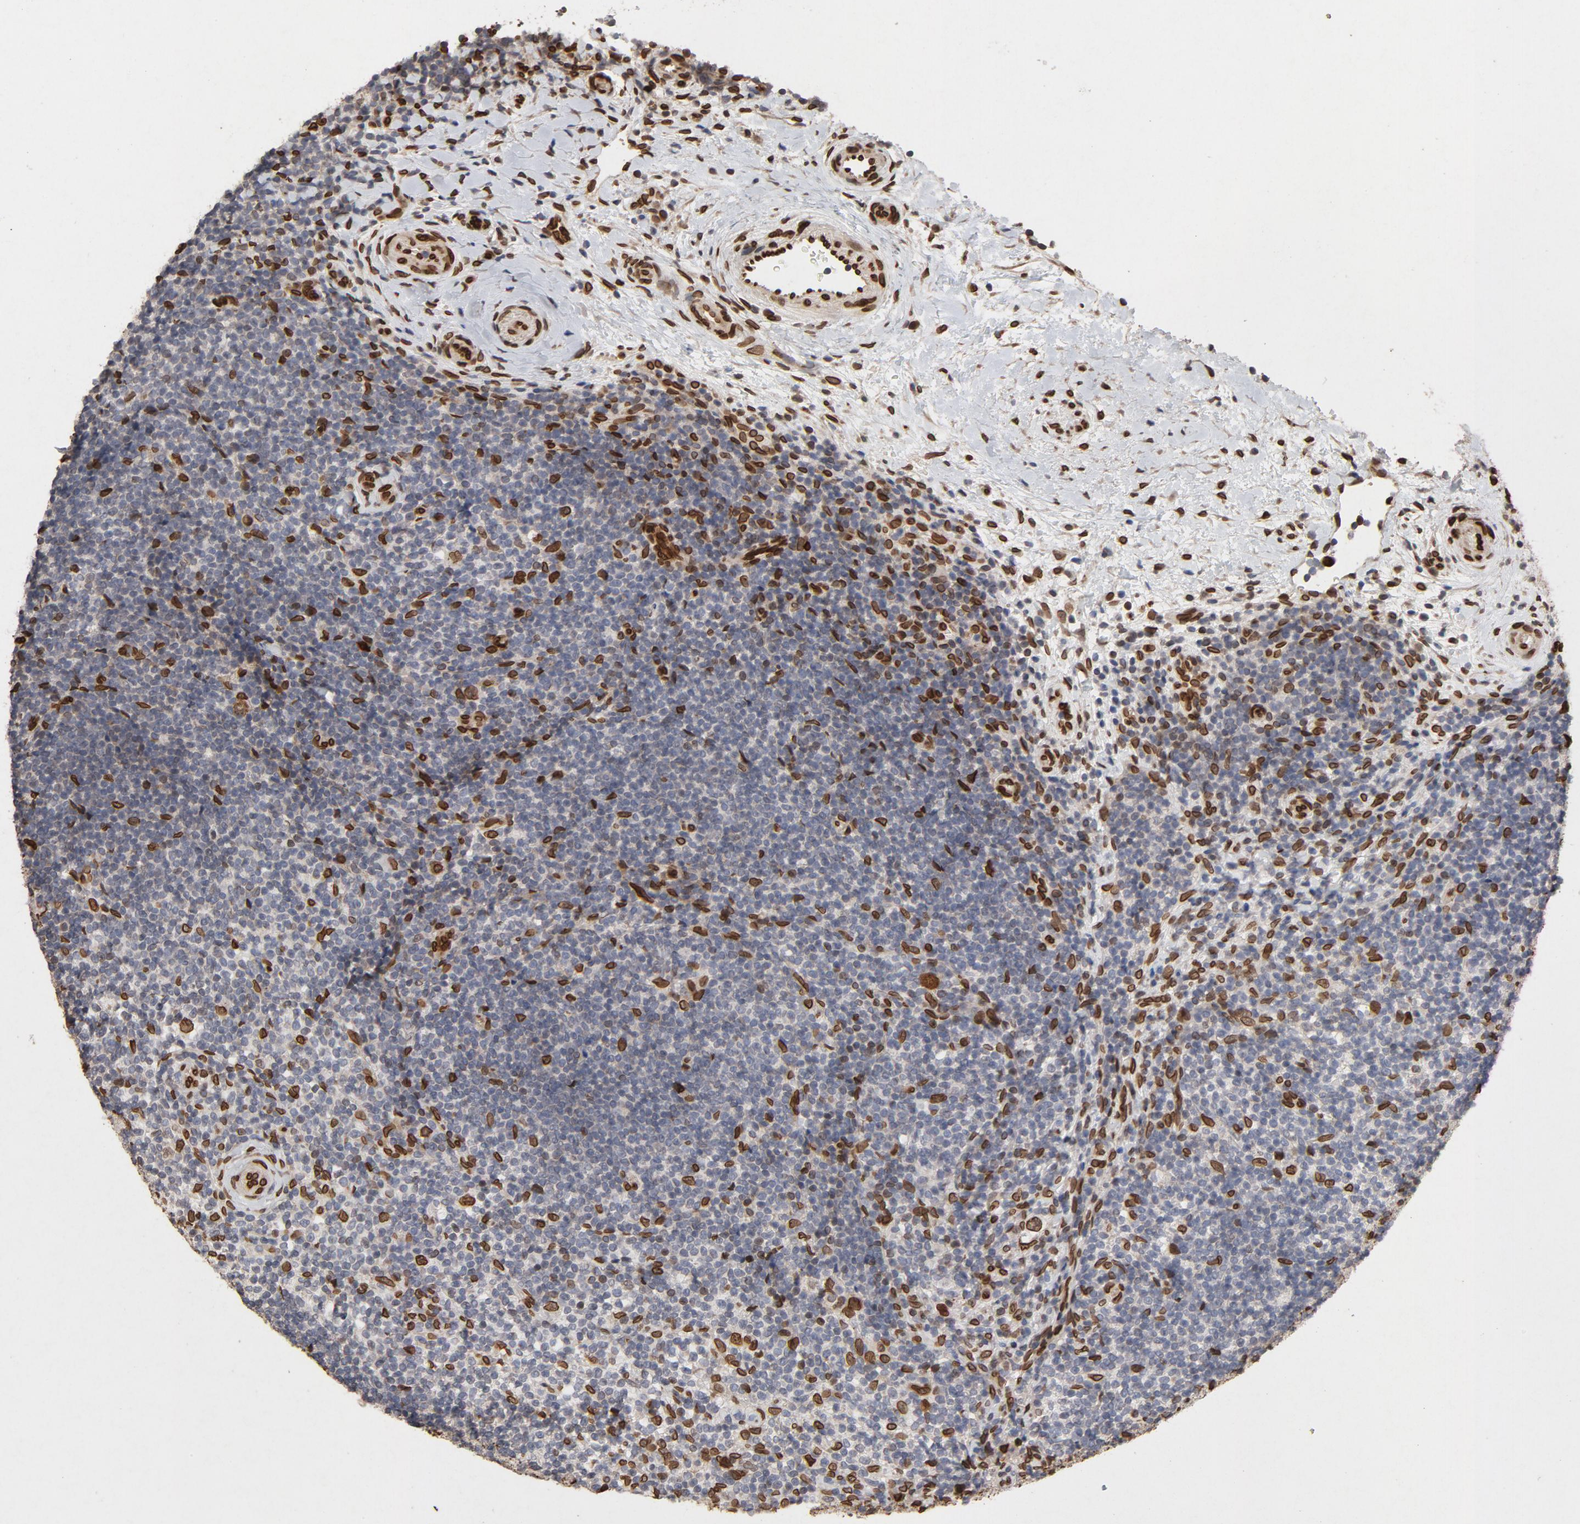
{"staining": {"intensity": "strong", "quantity": "<25%", "location": "cytoplasmic/membranous,nuclear"}, "tissue": "lymphoma", "cell_type": "Tumor cells", "image_type": "cancer", "snomed": [{"axis": "morphology", "description": "Malignant lymphoma, non-Hodgkin's type, Low grade"}, {"axis": "topography", "description": "Lymph node"}], "caption": "A photomicrograph of human lymphoma stained for a protein displays strong cytoplasmic/membranous and nuclear brown staining in tumor cells.", "gene": "LMNA", "patient": {"sex": "female", "age": 76}}